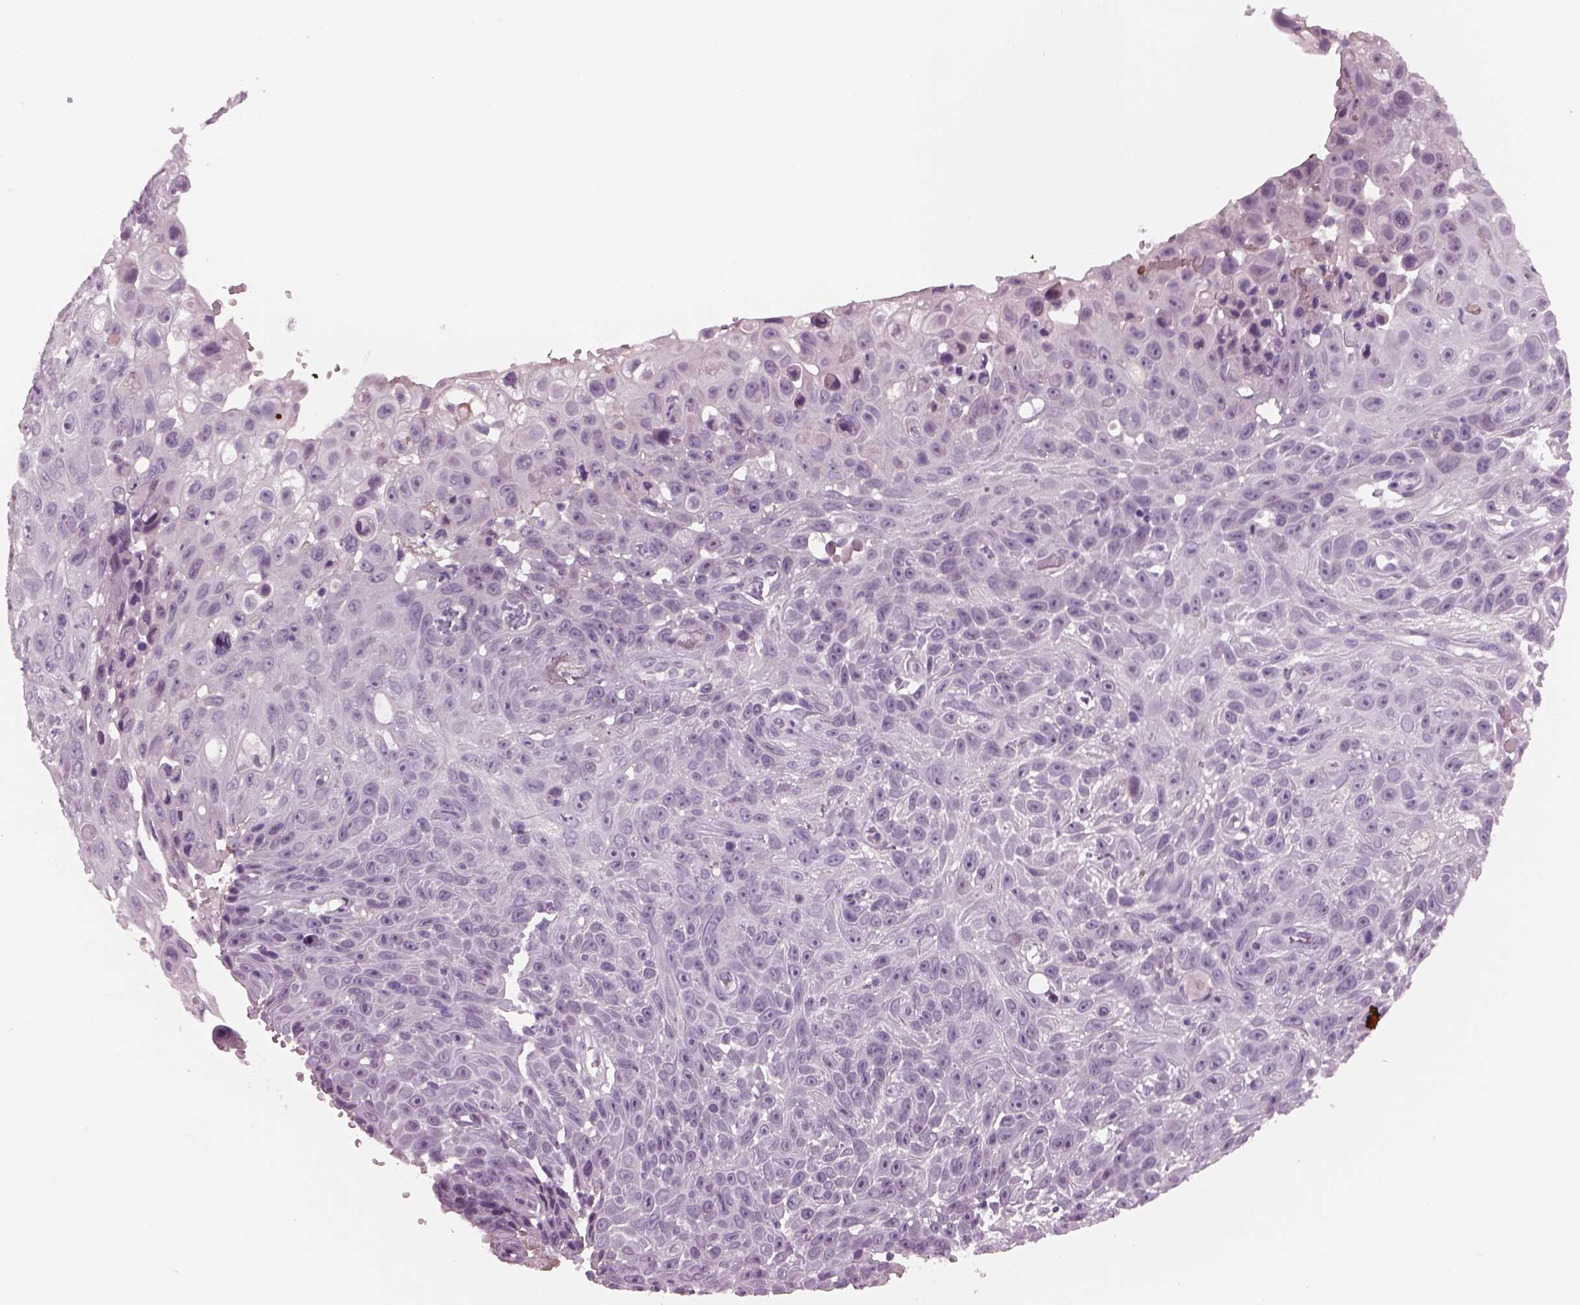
{"staining": {"intensity": "negative", "quantity": "none", "location": "none"}, "tissue": "skin cancer", "cell_type": "Tumor cells", "image_type": "cancer", "snomed": [{"axis": "morphology", "description": "Squamous cell carcinoma, NOS"}, {"axis": "topography", "description": "Skin"}], "caption": "Immunohistochemical staining of skin cancer (squamous cell carcinoma) reveals no significant expression in tumor cells. (Stains: DAB immunohistochemistry (IHC) with hematoxylin counter stain, Microscopy: brightfield microscopy at high magnification).", "gene": "CYLC1", "patient": {"sex": "male", "age": 82}}